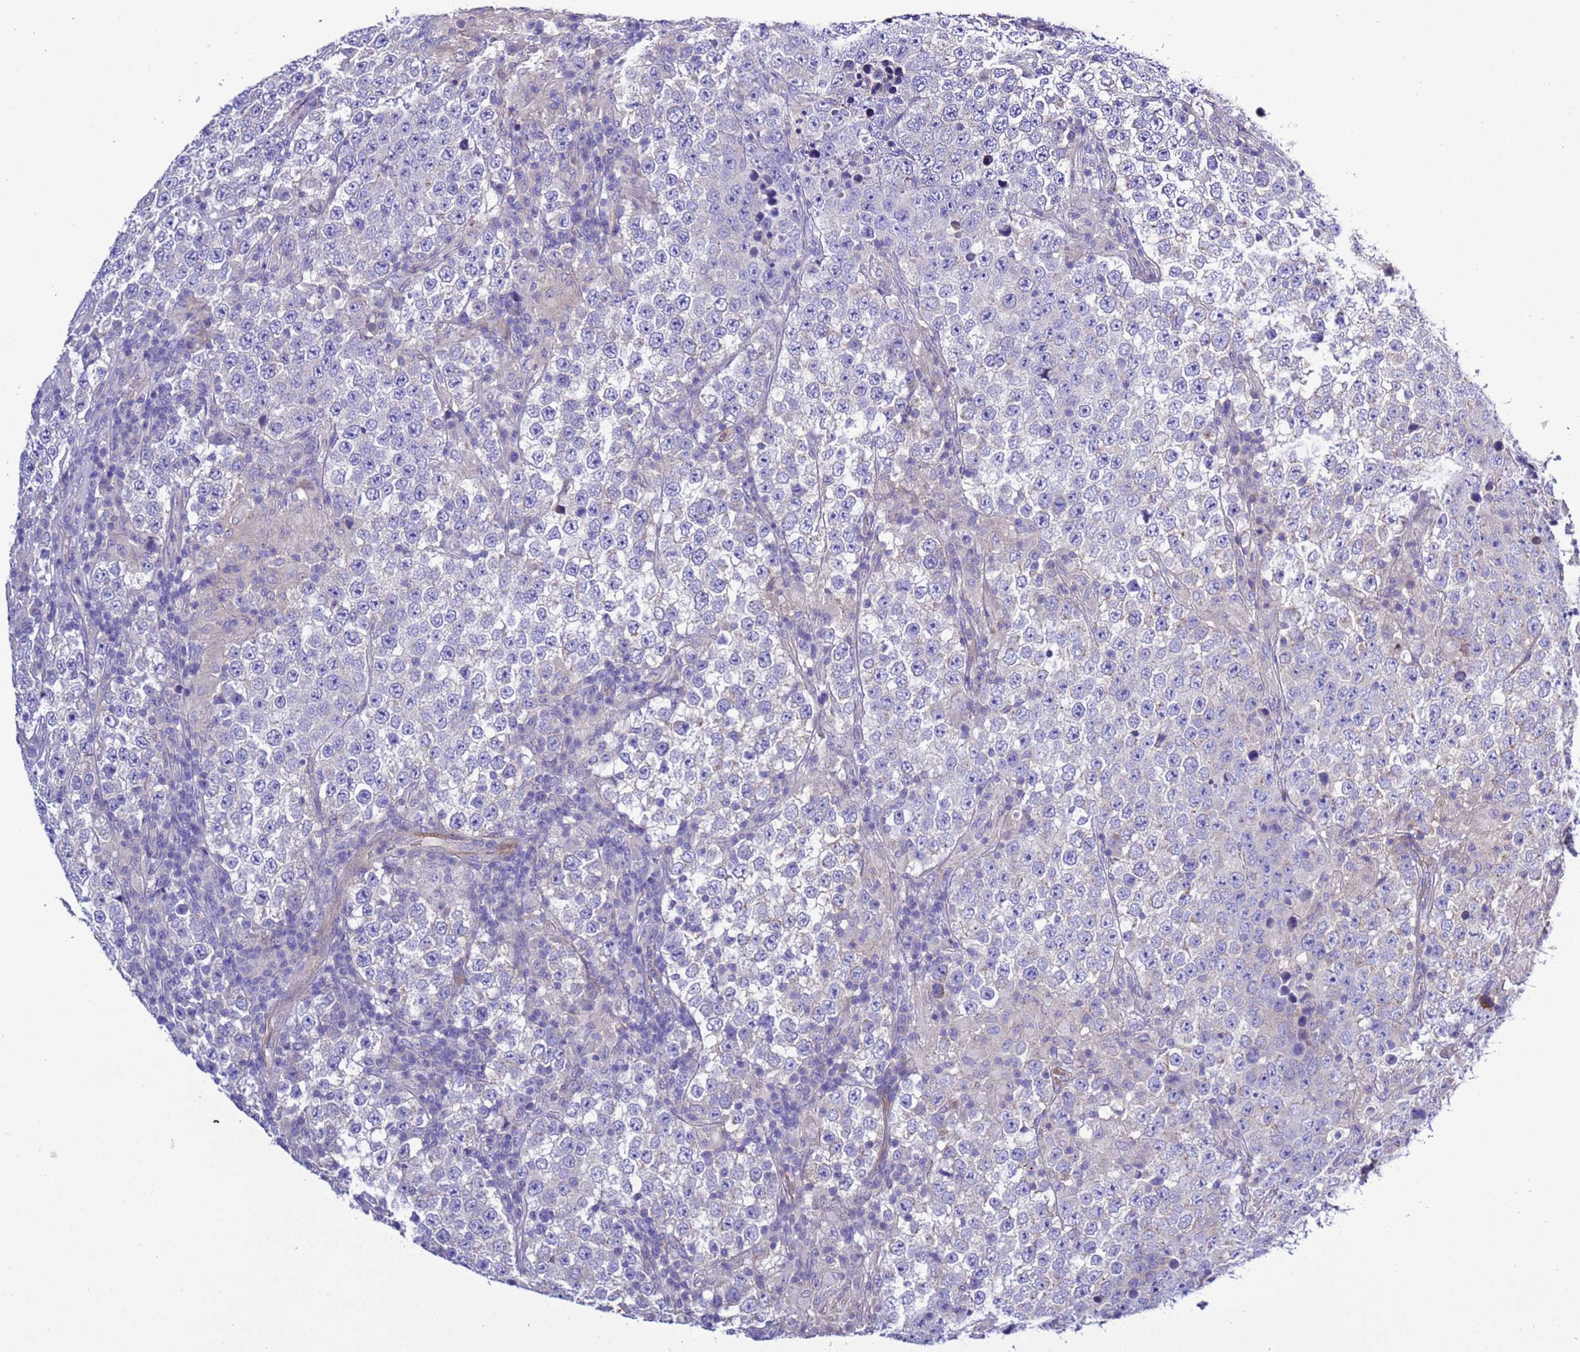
{"staining": {"intensity": "negative", "quantity": "none", "location": "none"}, "tissue": "testis cancer", "cell_type": "Tumor cells", "image_type": "cancer", "snomed": [{"axis": "morphology", "description": "Normal tissue, NOS"}, {"axis": "morphology", "description": "Urothelial carcinoma, High grade"}, {"axis": "morphology", "description": "Seminoma, NOS"}, {"axis": "morphology", "description": "Carcinoma, Embryonal, NOS"}, {"axis": "topography", "description": "Urinary bladder"}, {"axis": "topography", "description": "Testis"}], "caption": "The image reveals no staining of tumor cells in testis cancer. The staining was performed using DAB to visualize the protein expression in brown, while the nuclei were stained in blue with hematoxylin (Magnification: 20x).", "gene": "KICS2", "patient": {"sex": "male", "age": 41}}